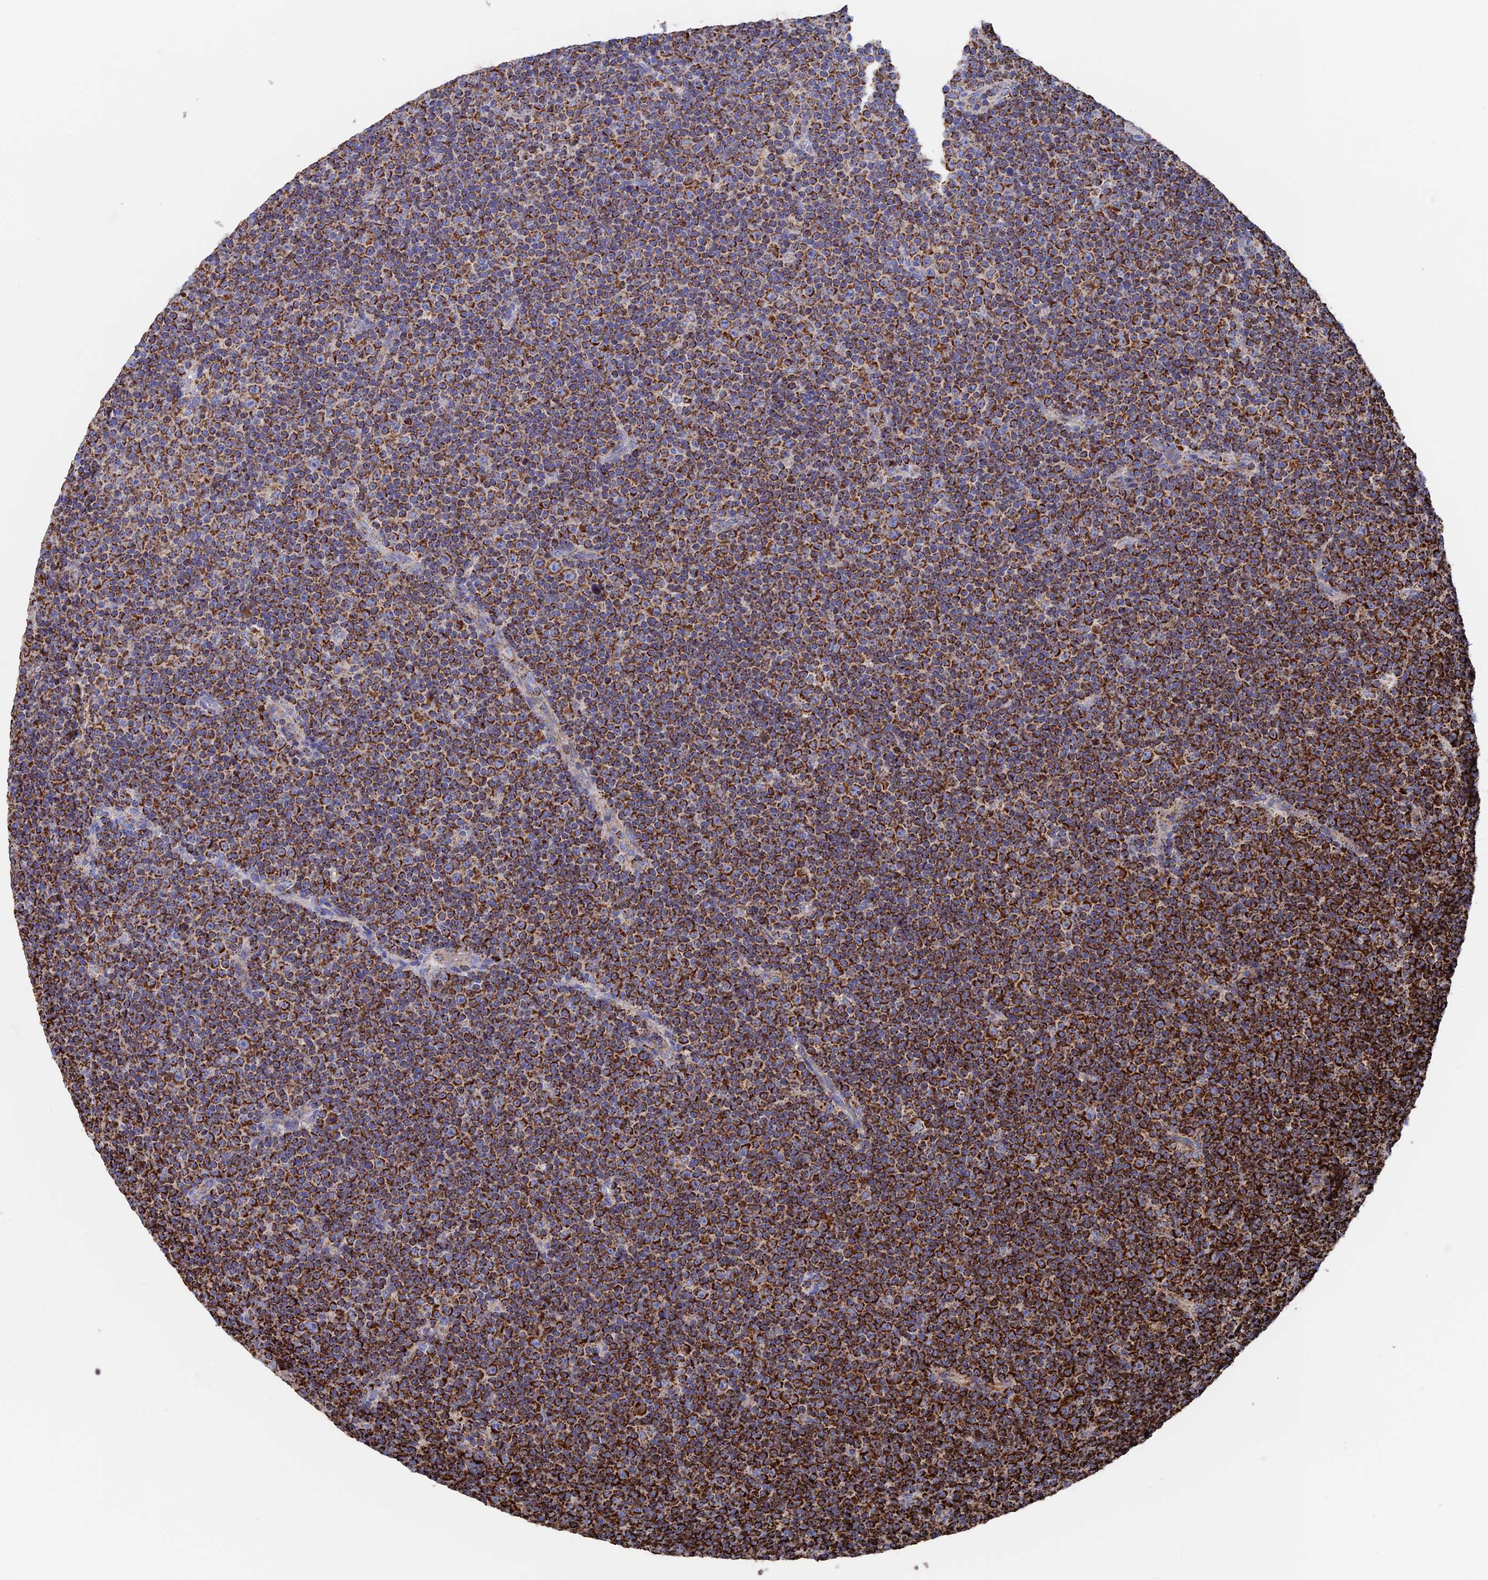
{"staining": {"intensity": "strong", "quantity": ">75%", "location": "cytoplasmic/membranous"}, "tissue": "lymphoma", "cell_type": "Tumor cells", "image_type": "cancer", "snomed": [{"axis": "morphology", "description": "Malignant lymphoma, non-Hodgkin's type, Low grade"}, {"axis": "topography", "description": "Lymph node"}], "caption": "Malignant lymphoma, non-Hodgkin's type (low-grade) stained with a brown dye exhibits strong cytoplasmic/membranous positive positivity in about >75% of tumor cells.", "gene": "HAUS8", "patient": {"sex": "female", "age": 67}}